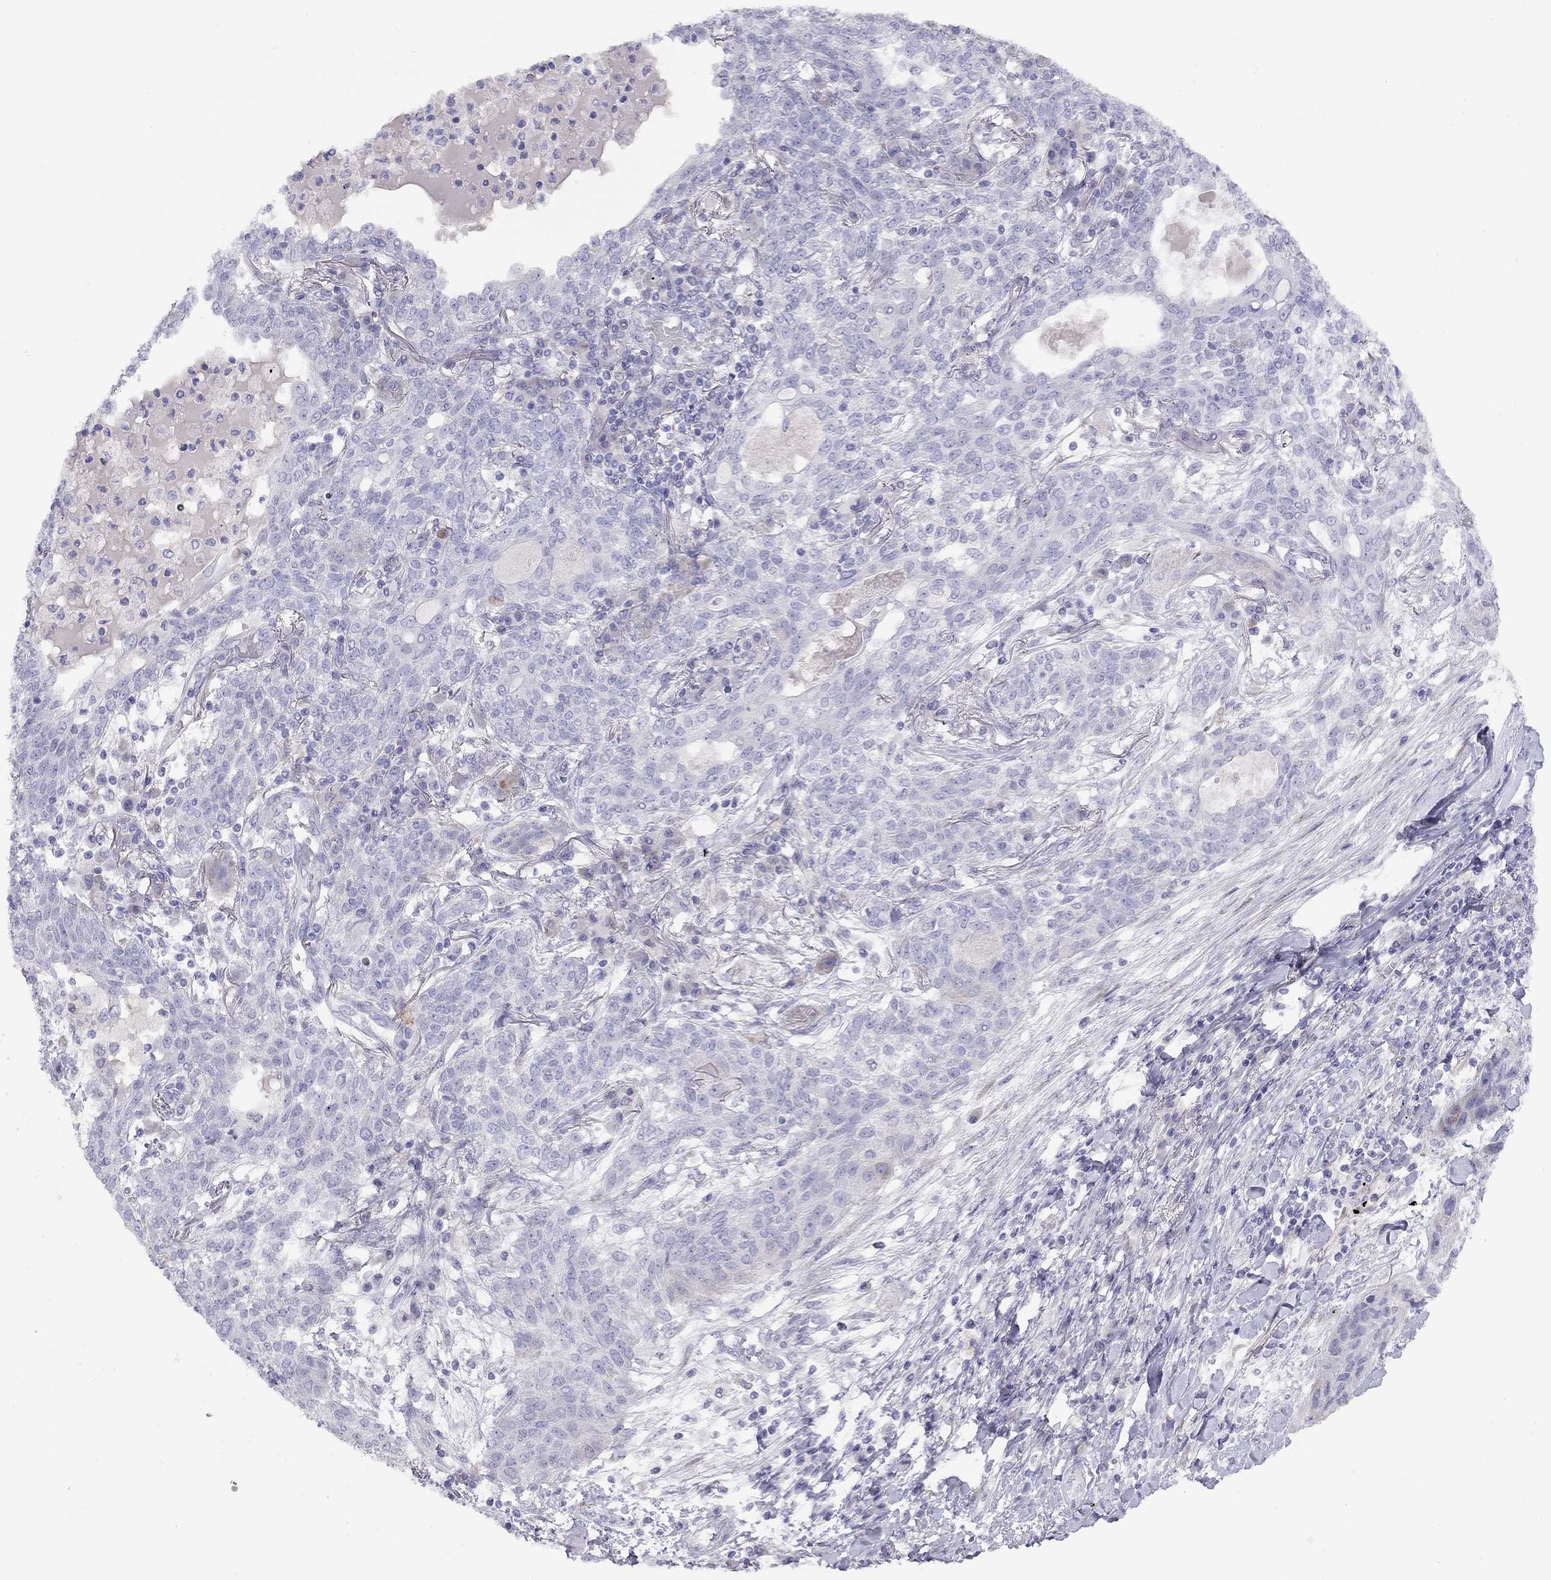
{"staining": {"intensity": "negative", "quantity": "none", "location": "none"}, "tissue": "lung cancer", "cell_type": "Tumor cells", "image_type": "cancer", "snomed": [{"axis": "morphology", "description": "Squamous cell carcinoma, NOS"}, {"axis": "topography", "description": "Lung"}], "caption": "An image of human lung cancer (squamous cell carcinoma) is negative for staining in tumor cells. The staining was performed using DAB to visualize the protein expression in brown, while the nuclei were stained in blue with hematoxylin (Magnification: 20x).", "gene": "CPNE4", "patient": {"sex": "female", "age": 70}}